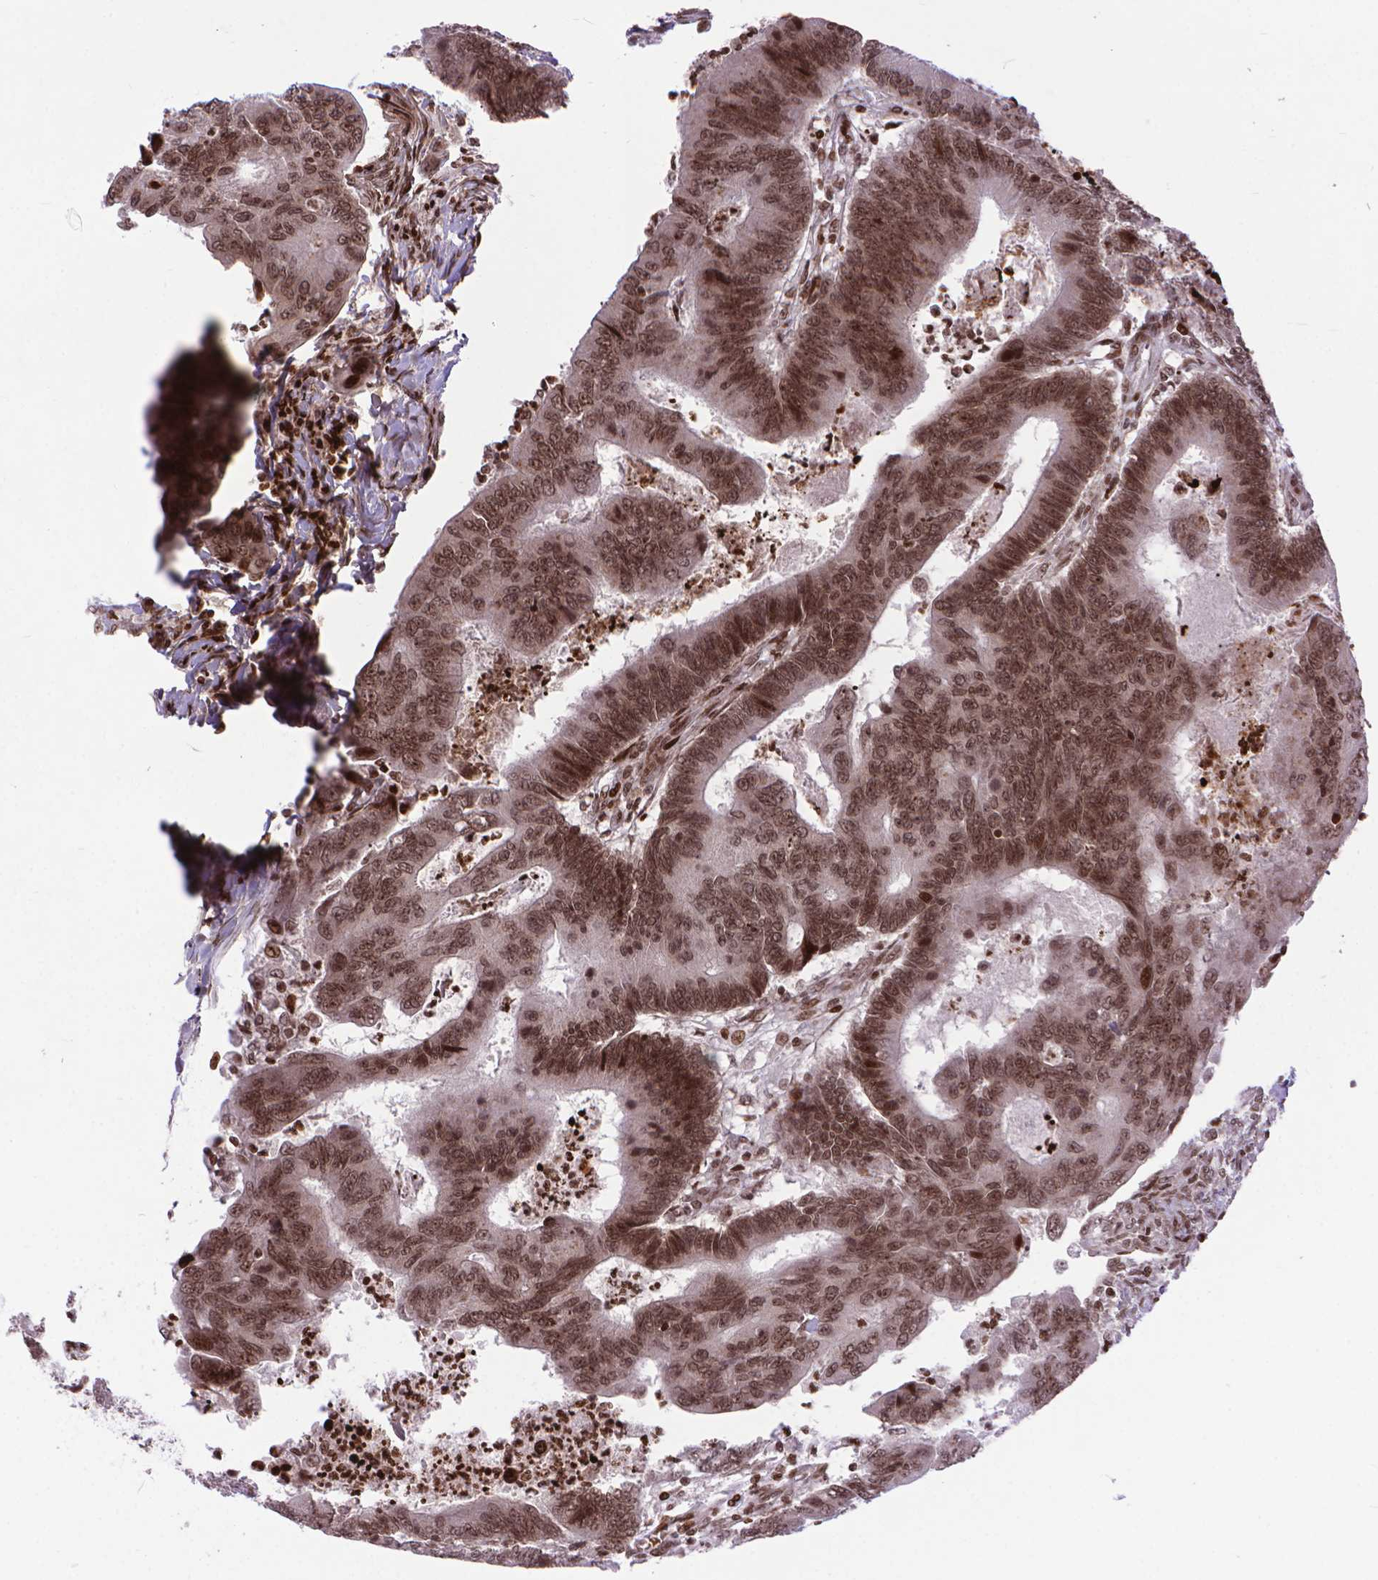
{"staining": {"intensity": "moderate", "quantity": ">75%", "location": "nuclear"}, "tissue": "colorectal cancer", "cell_type": "Tumor cells", "image_type": "cancer", "snomed": [{"axis": "morphology", "description": "Adenocarcinoma, NOS"}, {"axis": "topography", "description": "Colon"}], "caption": "Immunohistochemistry (IHC) histopathology image of adenocarcinoma (colorectal) stained for a protein (brown), which demonstrates medium levels of moderate nuclear staining in about >75% of tumor cells.", "gene": "AMER1", "patient": {"sex": "female", "age": 67}}